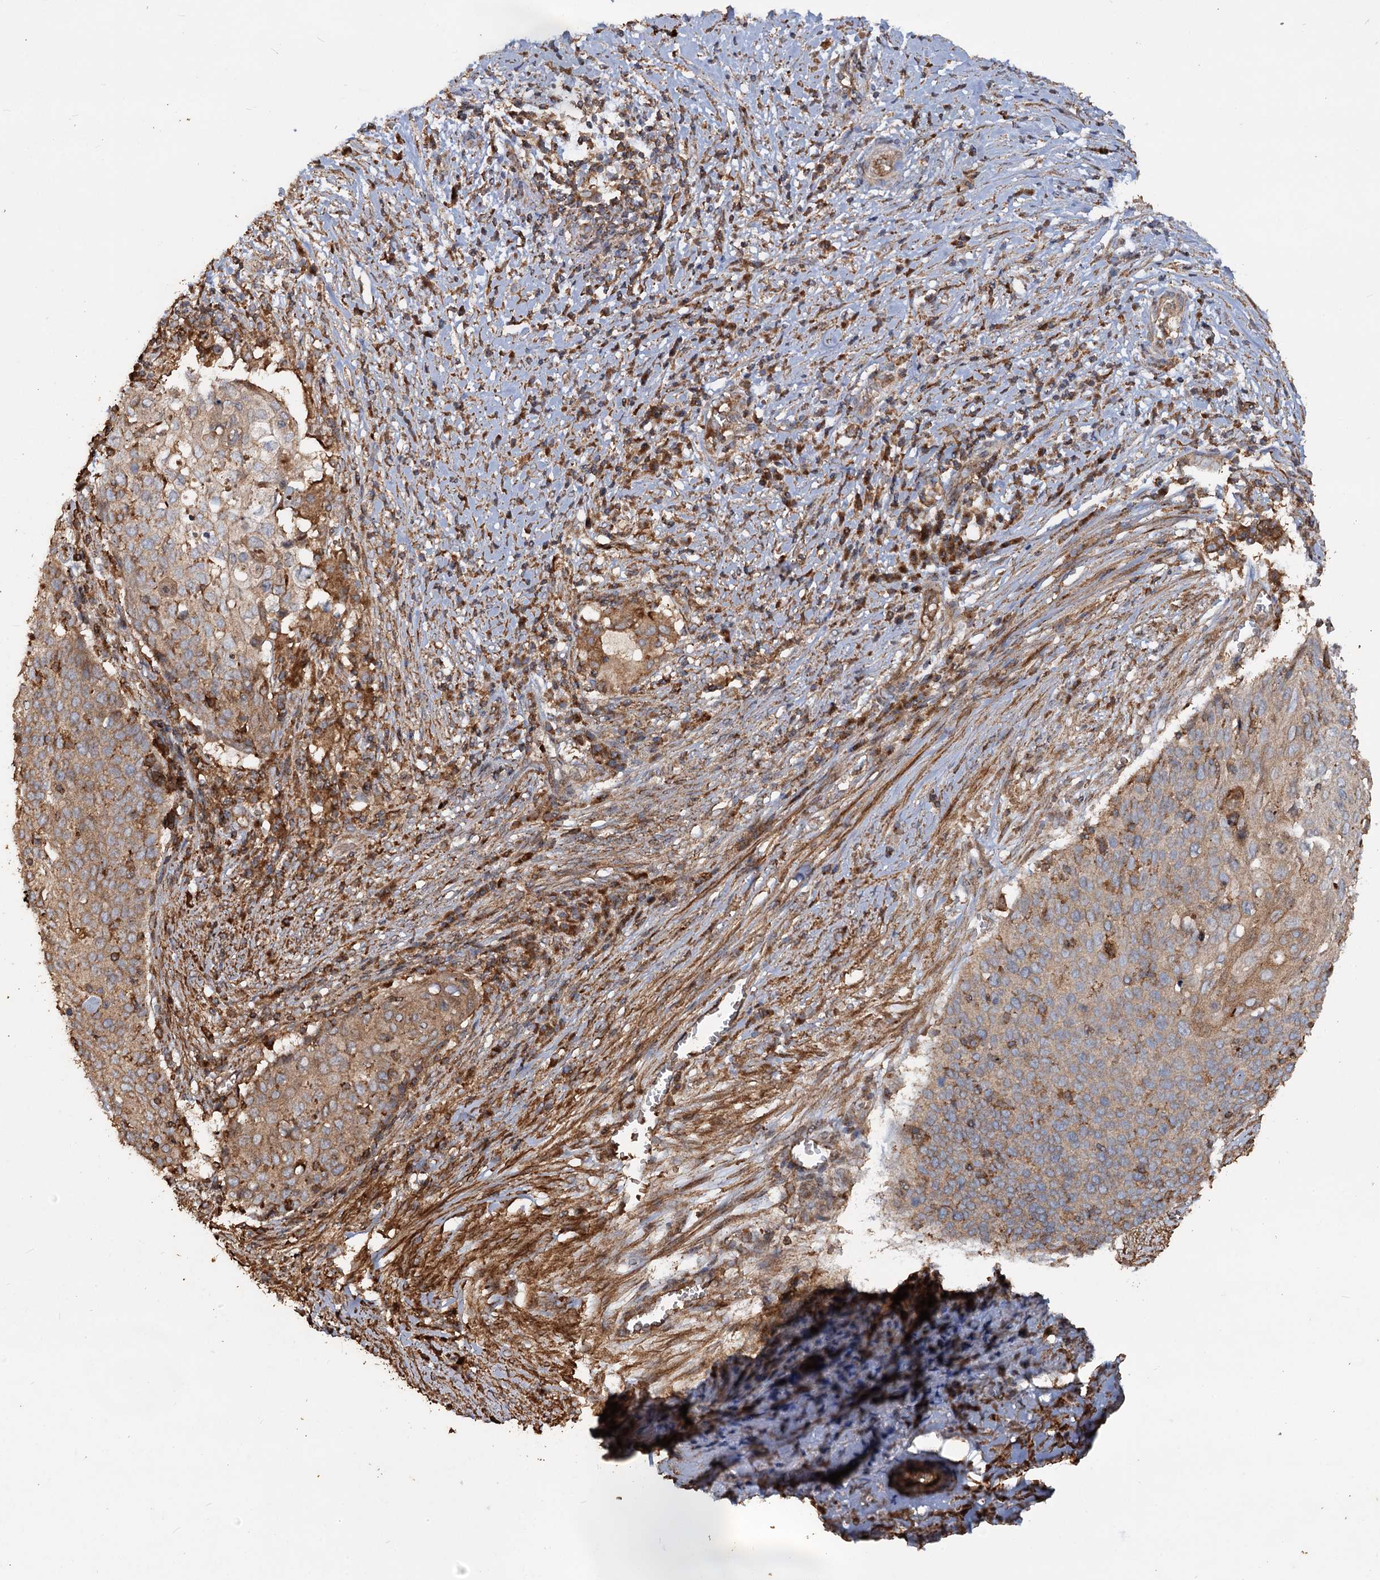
{"staining": {"intensity": "weak", "quantity": "<25%", "location": "cytoplasmic/membranous"}, "tissue": "cervical cancer", "cell_type": "Tumor cells", "image_type": "cancer", "snomed": [{"axis": "morphology", "description": "Squamous cell carcinoma, NOS"}, {"axis": "topography", "description": "Cervix"}], "caption": "Tumor cells are negative for brown protein staining in squamous cell carcinoma (cervical). (Stains: DAB immunohistochemistry (IHC) with hematoxylin counter stain, Microscopy: brightfield microscopy at high magnification).", "gene": "NOTCH2NLA", "patient": {"sex": "female", "age": 39}}